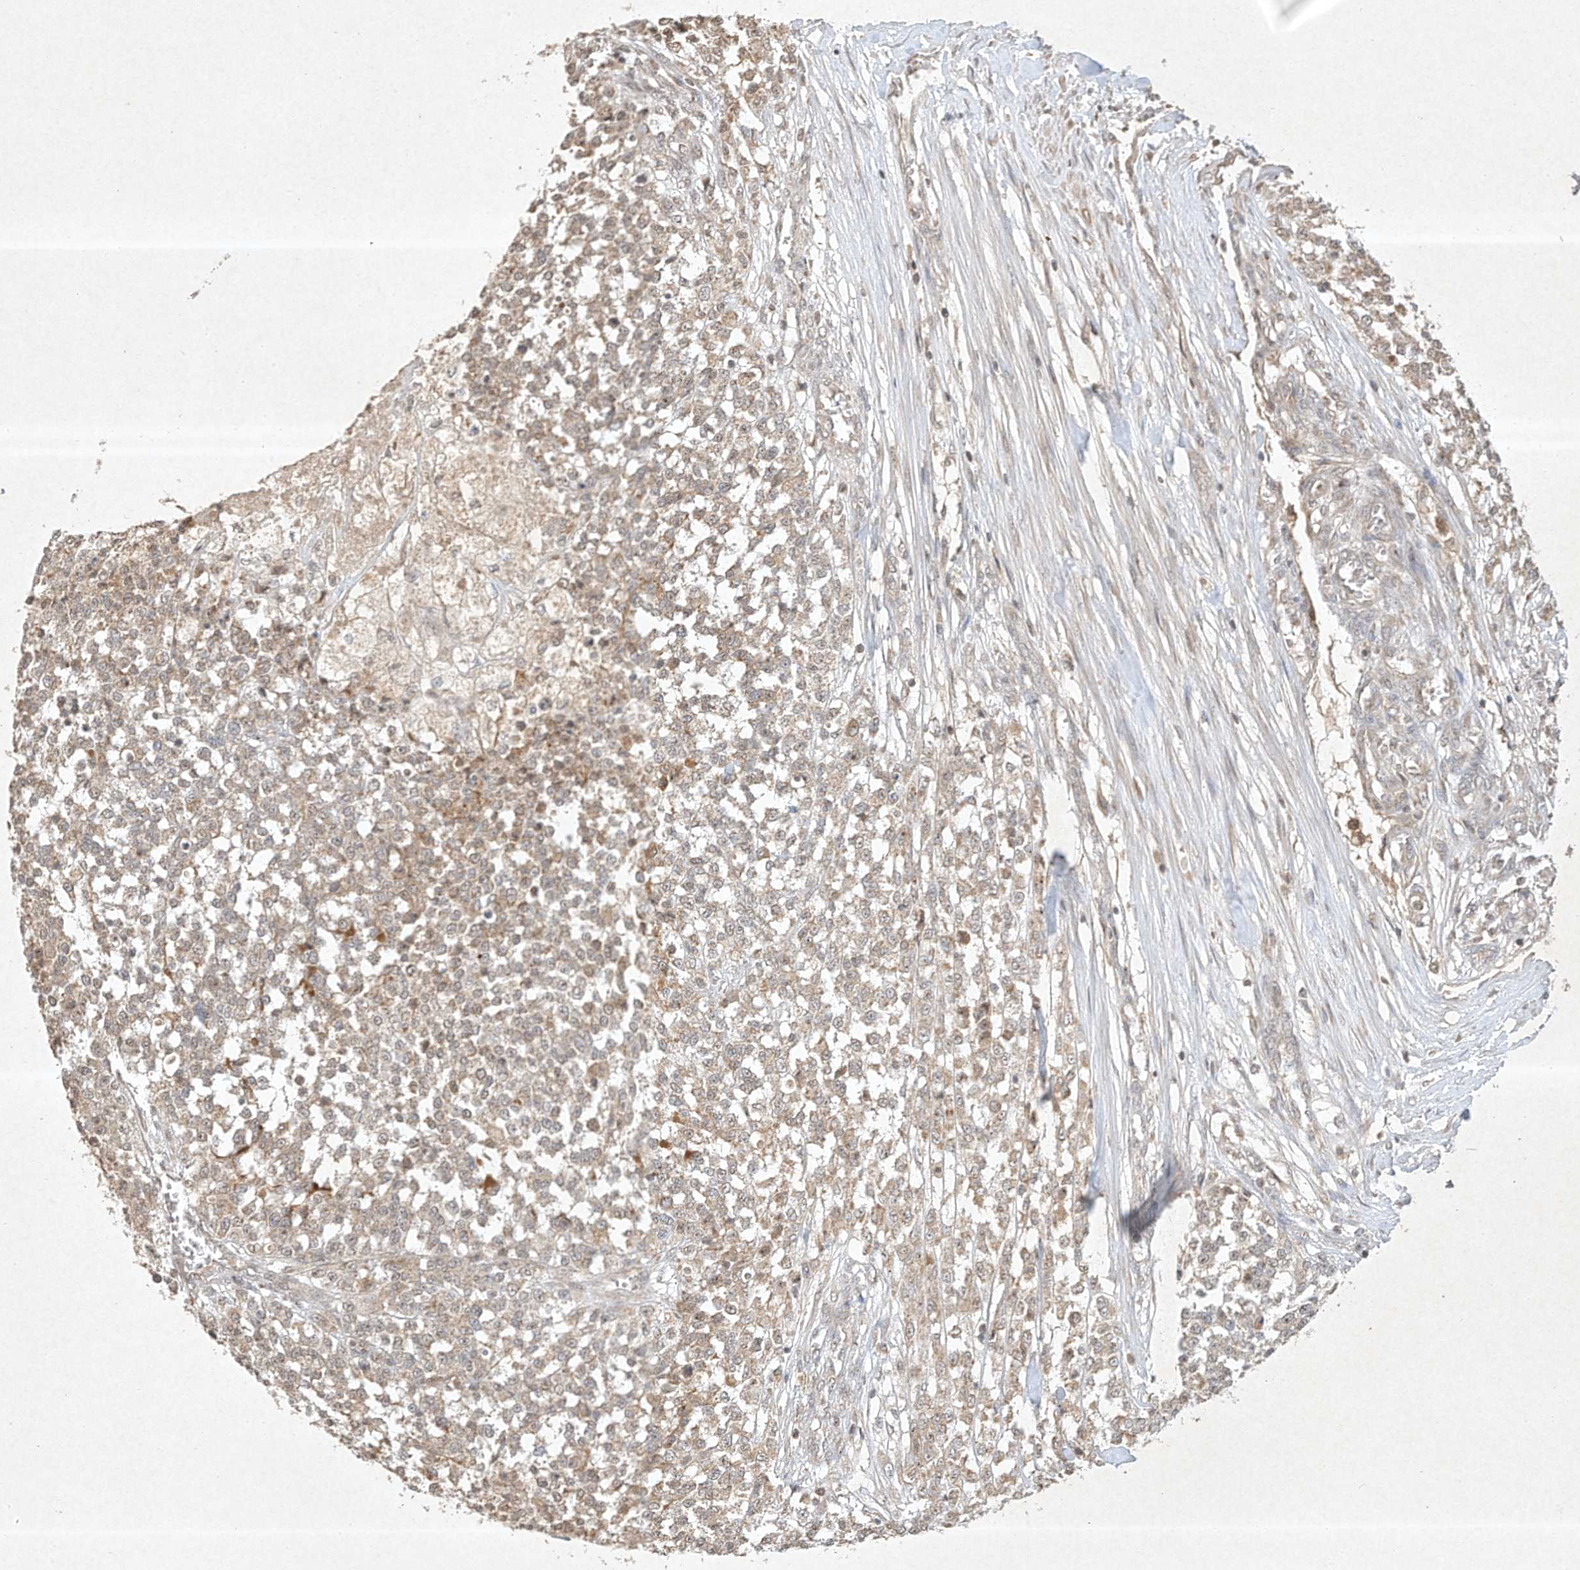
{"staining": {"intensity": "weak", "quantity": ">75%", "location": "cytoplasmic/membranous"}, "tissue": "testis cancer", "cell_type": "Tumor cells", "image_type": "cancer", "snomed": [{"axis": "morphology", "description": "Seminoma, NOS"}, {"axis": "topography", "description": "Testis"}], "caption": "Human testis cancer (seminoma) stained with a brown dye reveals weak cytoplasmic/membranous positive staining in approximately >75% of tumor cells.", "gene": "BTRC", "patient": {"sex": "male", "age": 59}}